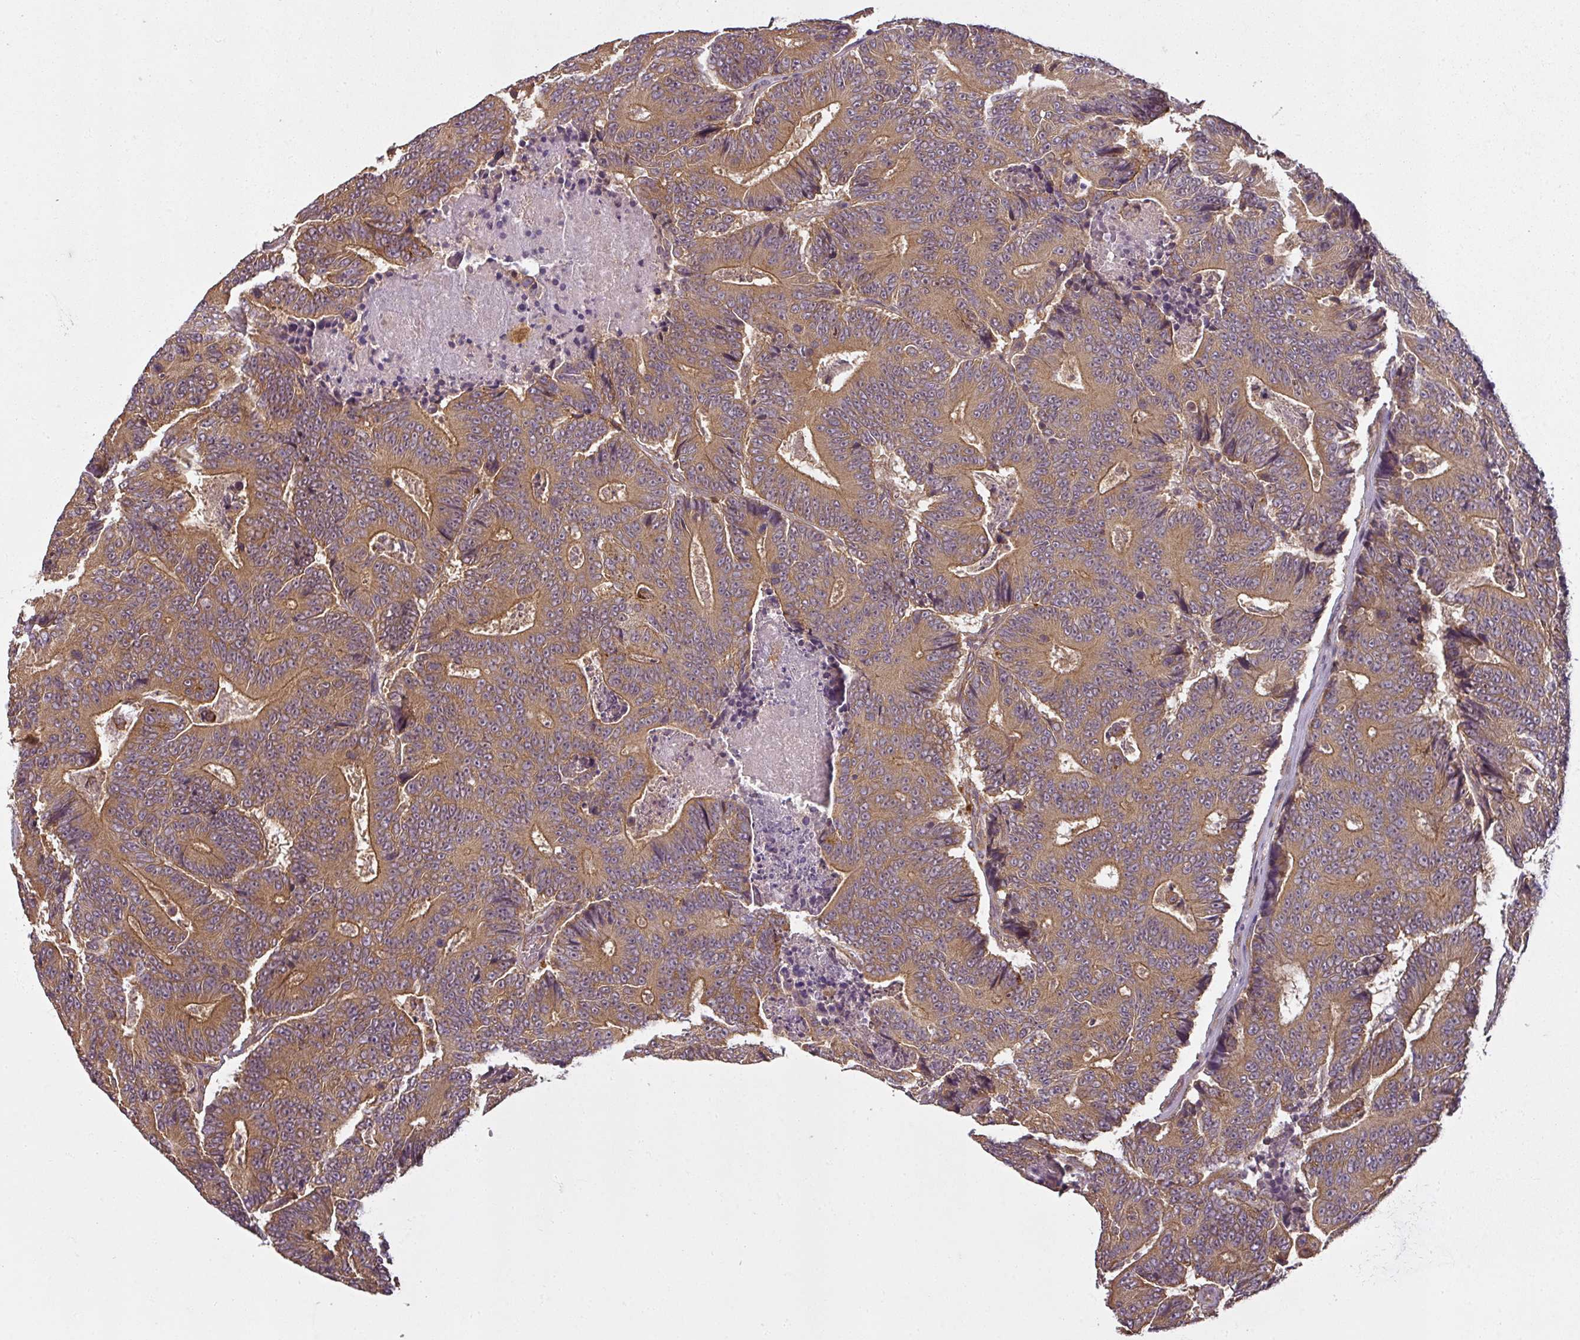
{"staining": {"intensity": "moderate", "quantity": ">75%", "location": "cytoplasmic/membranous"}, "tissue": "colorectal cancer", "cell_type": "Tumor cells", "image_type": "cancer", "snomed": [{"axis": "morphology", "description": "Adenocarcinoma, NOS"}, {"axis": "topography", "description": "Colon"}], "caption": "Approximately >75% of tumor cells in colorectal adenocarcinoma reveal moderate cytoplasmic/membranous protein positivity as visualized by brown immunohistochemical staining.", "gene": "DIMT1", "patient": {"sex": "male", "age": 83}}